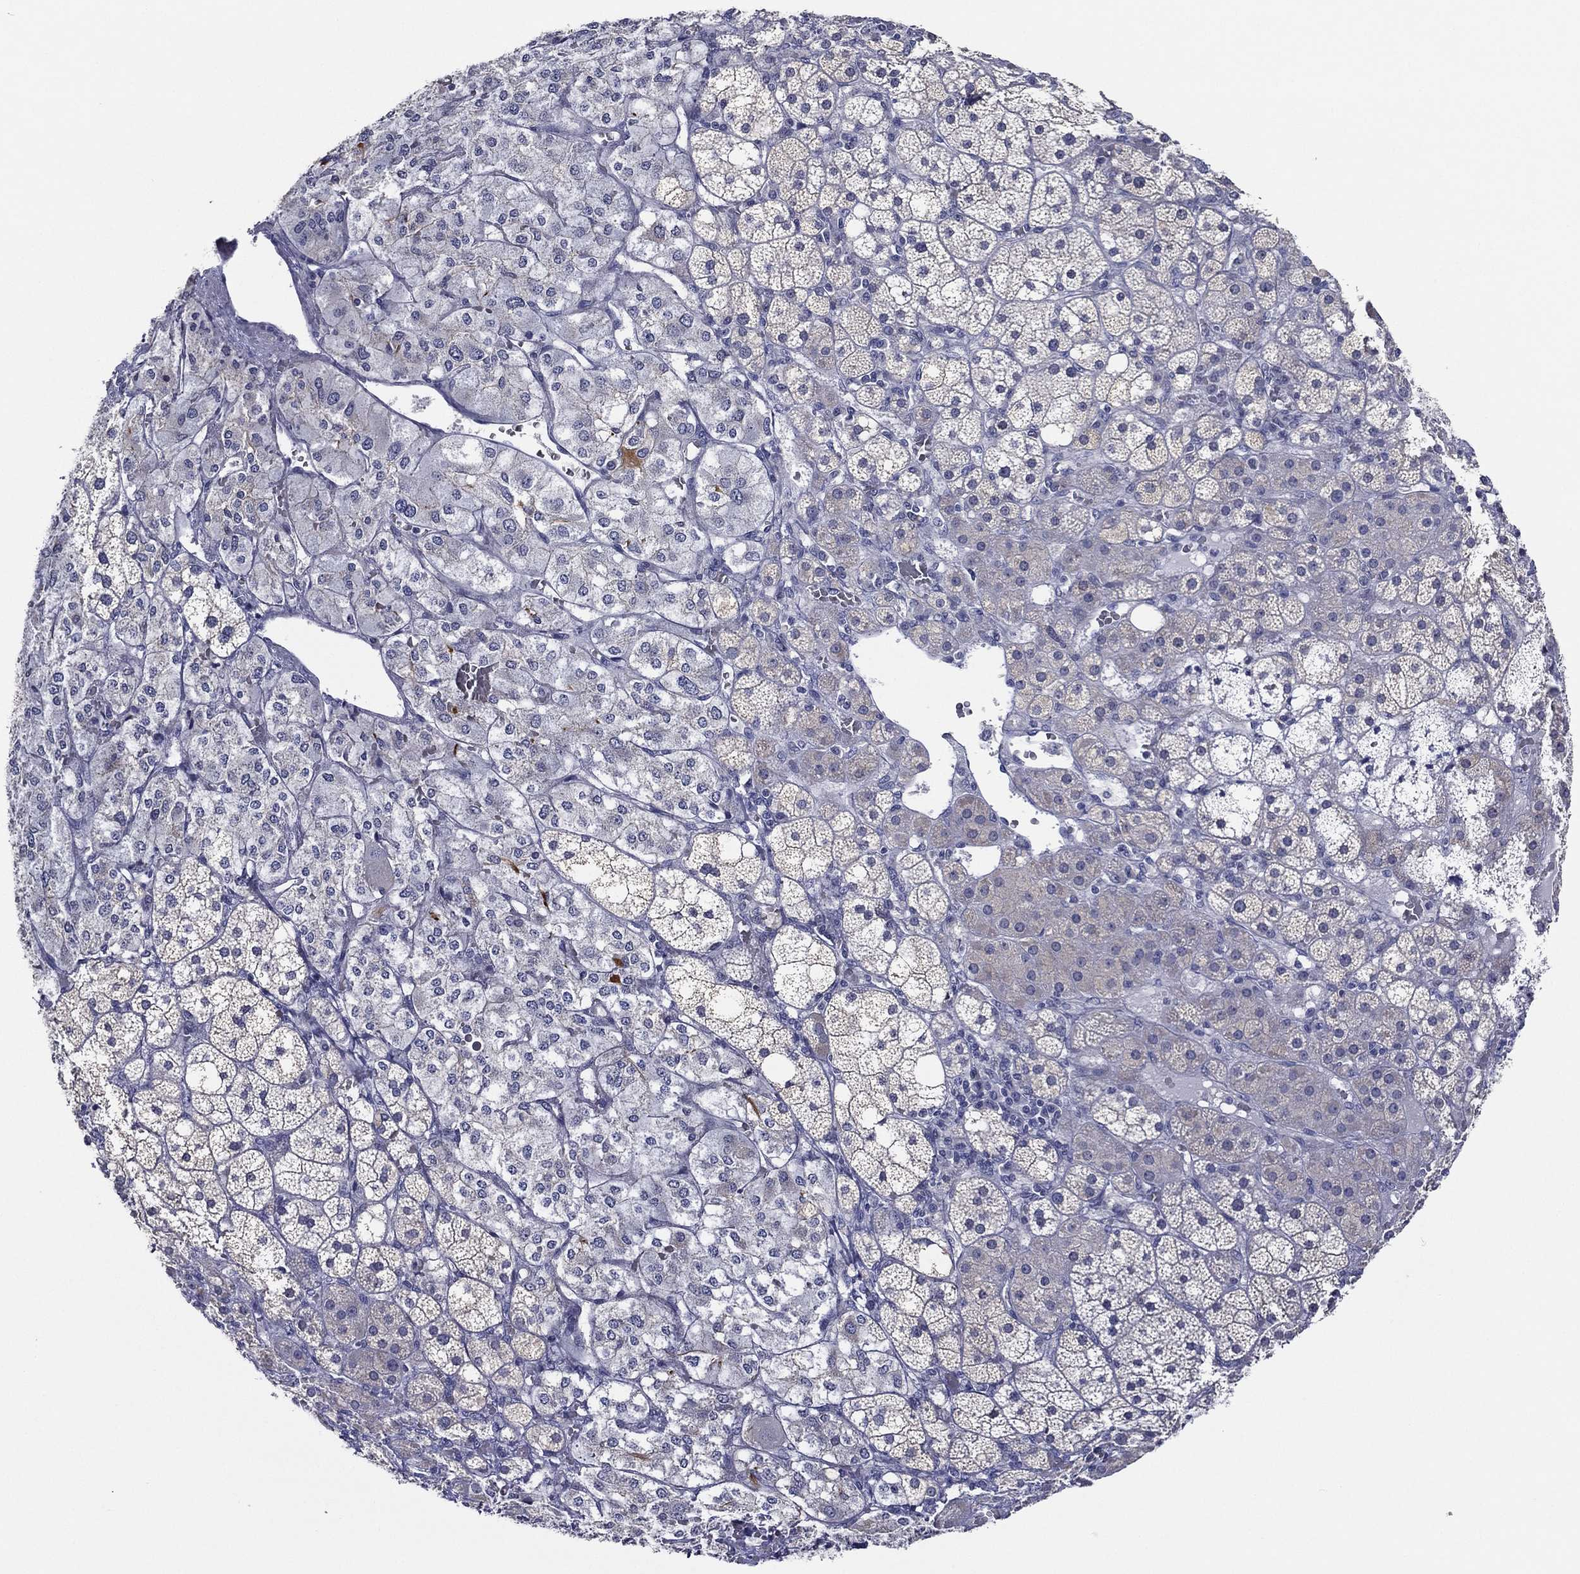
{"staining": {"intensity": "negative", "quantity": "none", "location": "none"}, "tissue": "adrenal gland", "cell_type": "Glandular cells", "image_type": "normal", "snomed": [{"axis": "morphology", "description": "Normal tissue, NOS"}, {"axis": "topography", "description": "Adrenal gland"}], "caption": "Glandular cells show no significant protein staining in benign adrenal gland. (Brightfield microscopy of DAB immunohistochemistry (IHC) at high magnification).", "gene": "SLC13A4", "patient": {"sex": "male", "age": 53}}